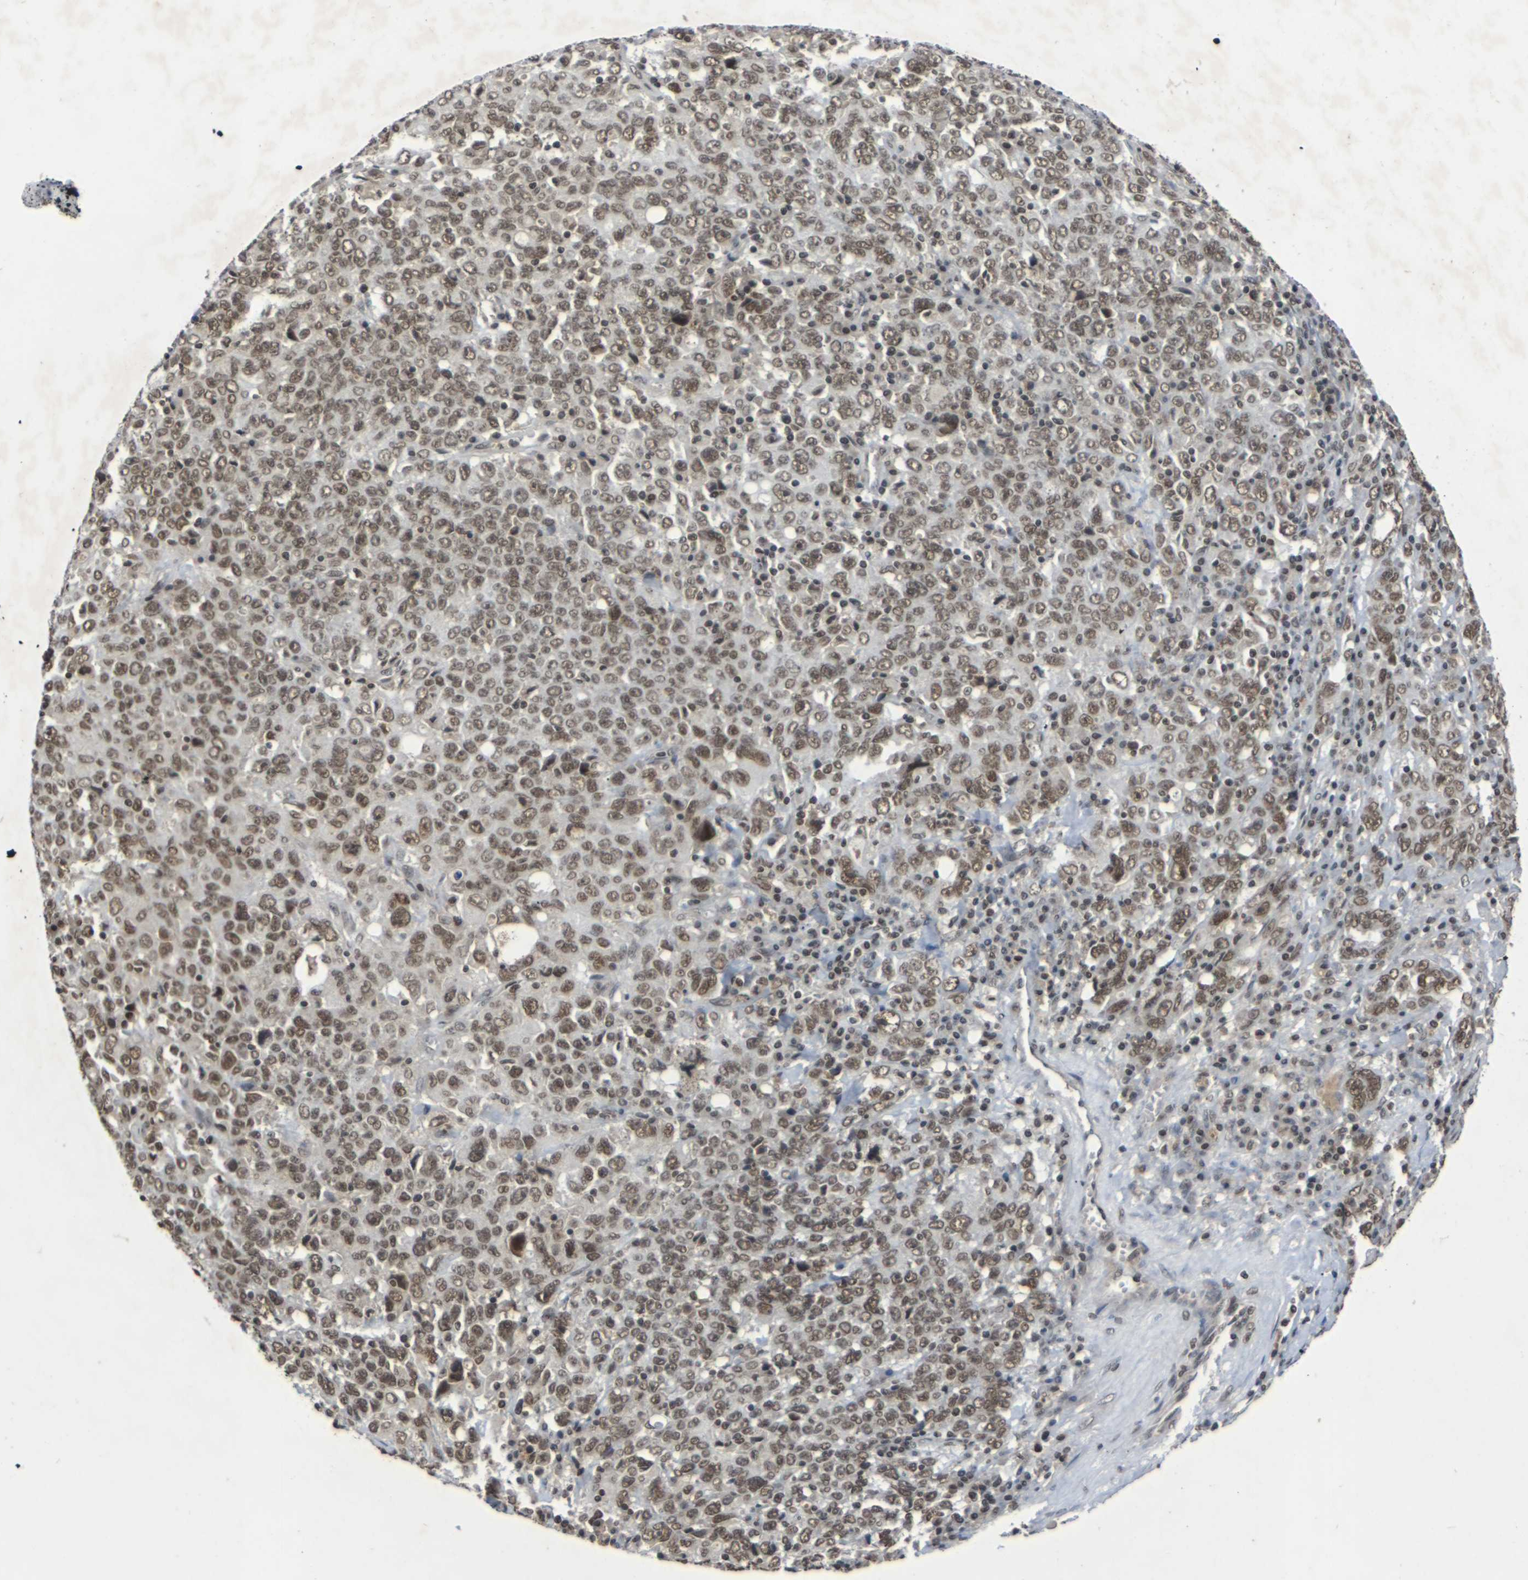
{"staining": {"intensity": "moderate", "quantity": ">75%", "location": "nuclear"}, "tissue": "ovarian cancer", "cell_type": "Tumor cells", "image_type": "cancer", "snomed": [{"axis": "morphology", "description": "Carcinoma, endometroid"}, {"axis": "topography", "description": "Ovary"}], "caption": "Protein staining of endometroid carcinoma (ovarian) tissue demonstrates moderate nuclear positivity in approximately >75% of tumor cells.", "gene": "NELFA", "patient": {"sex": "female", "age": 62}}